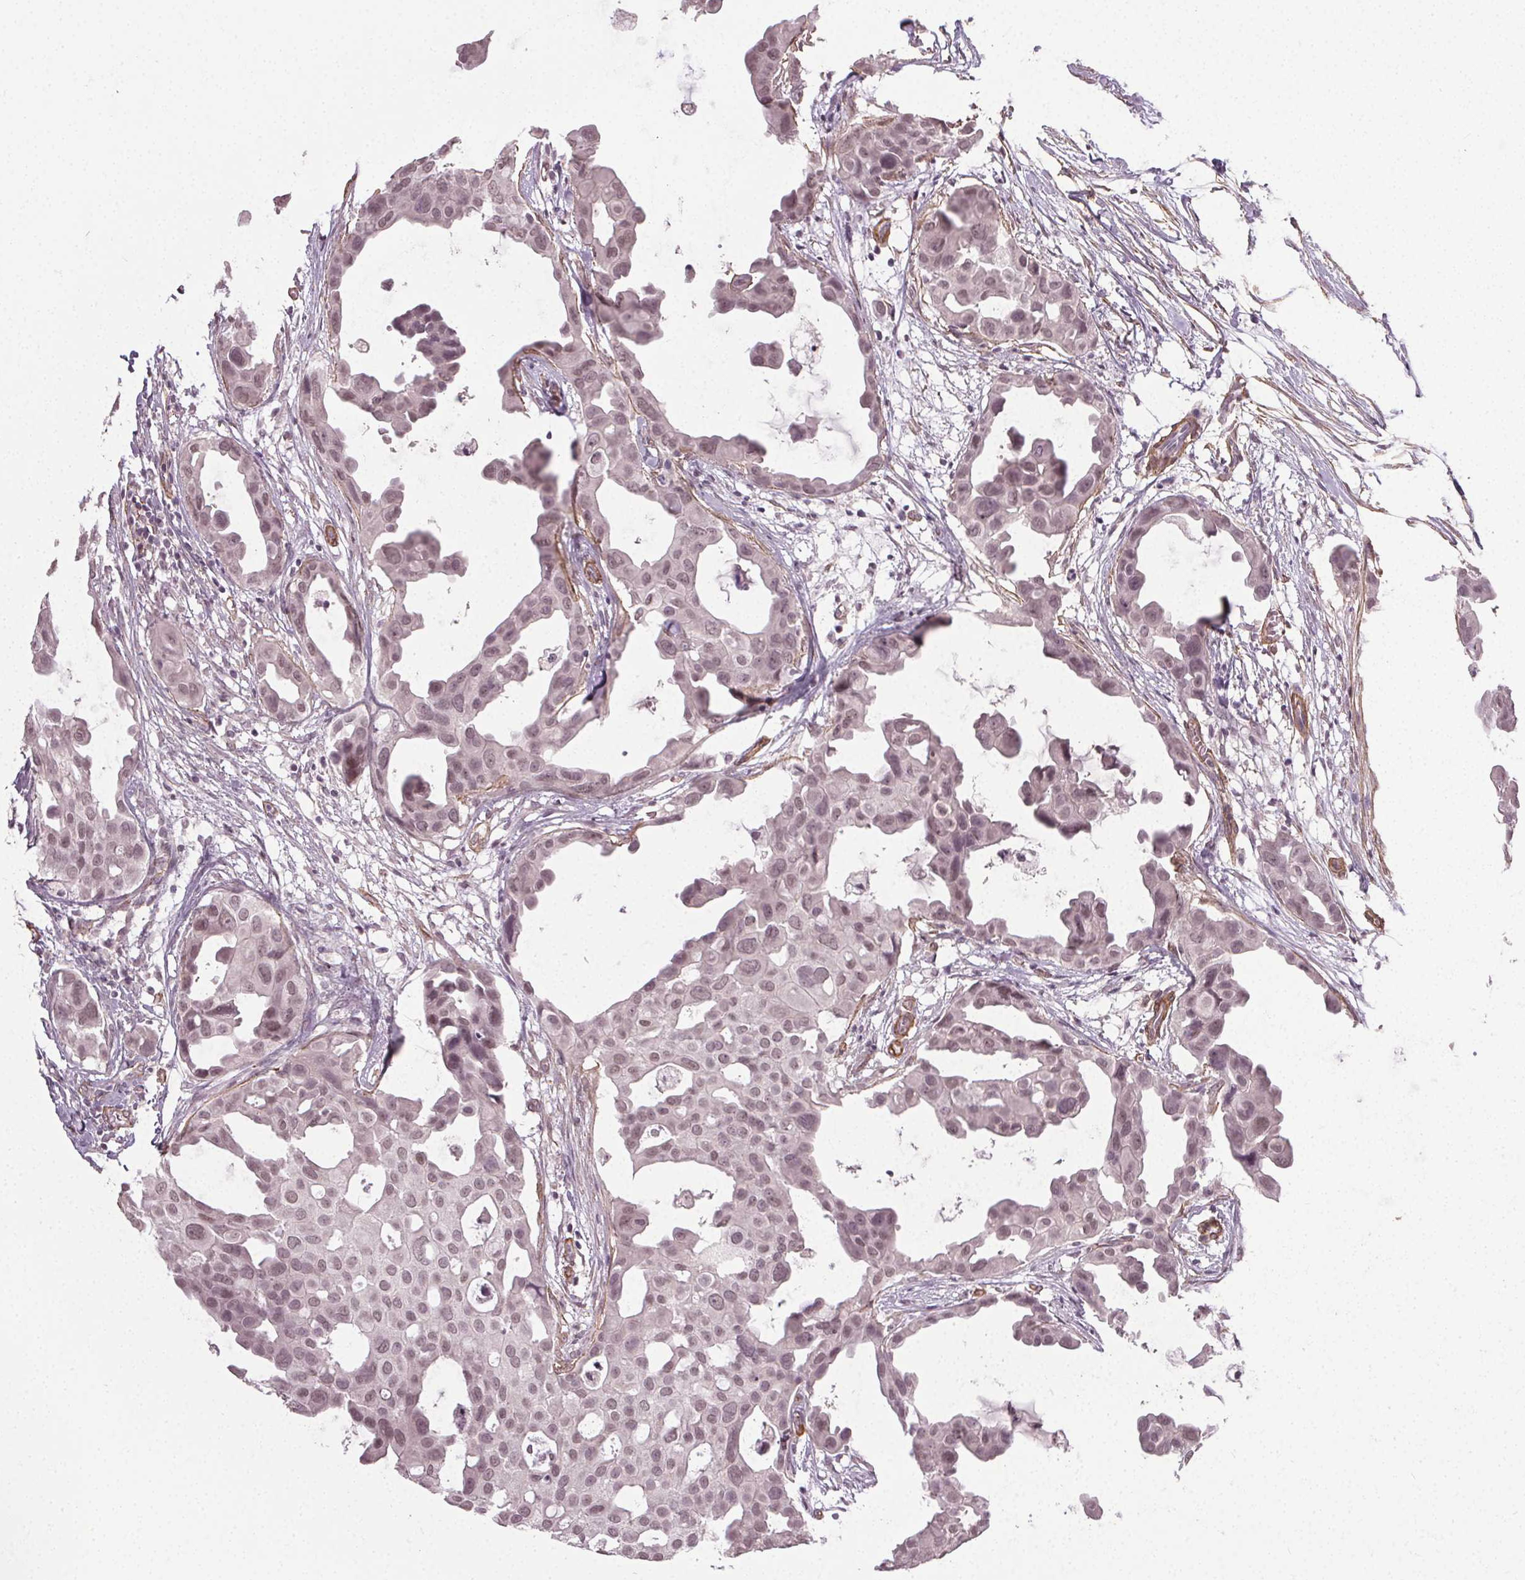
{"staining": {"intensity": "weak", "quantity": ">75%", "location": "nuclear"}, "tissue": "breast cancer", "cell_type": "Tumor cells", "image_type": "cancer", "snomed": [{"axis": "morphology", "description": "Duct carcinoma"}, {"axis": "topography", "description": "Breast"}], "caption": "This photomicrograph exhibits breast cancer stained with immunohistochemistry (IHC) to label a protein in brown. The nuclear of tumor cells show weak positivity for the protein. Nuclei are counter-stained blue.", "gene": "PKP1", "patient": {"sex": "female", "age": 38}}